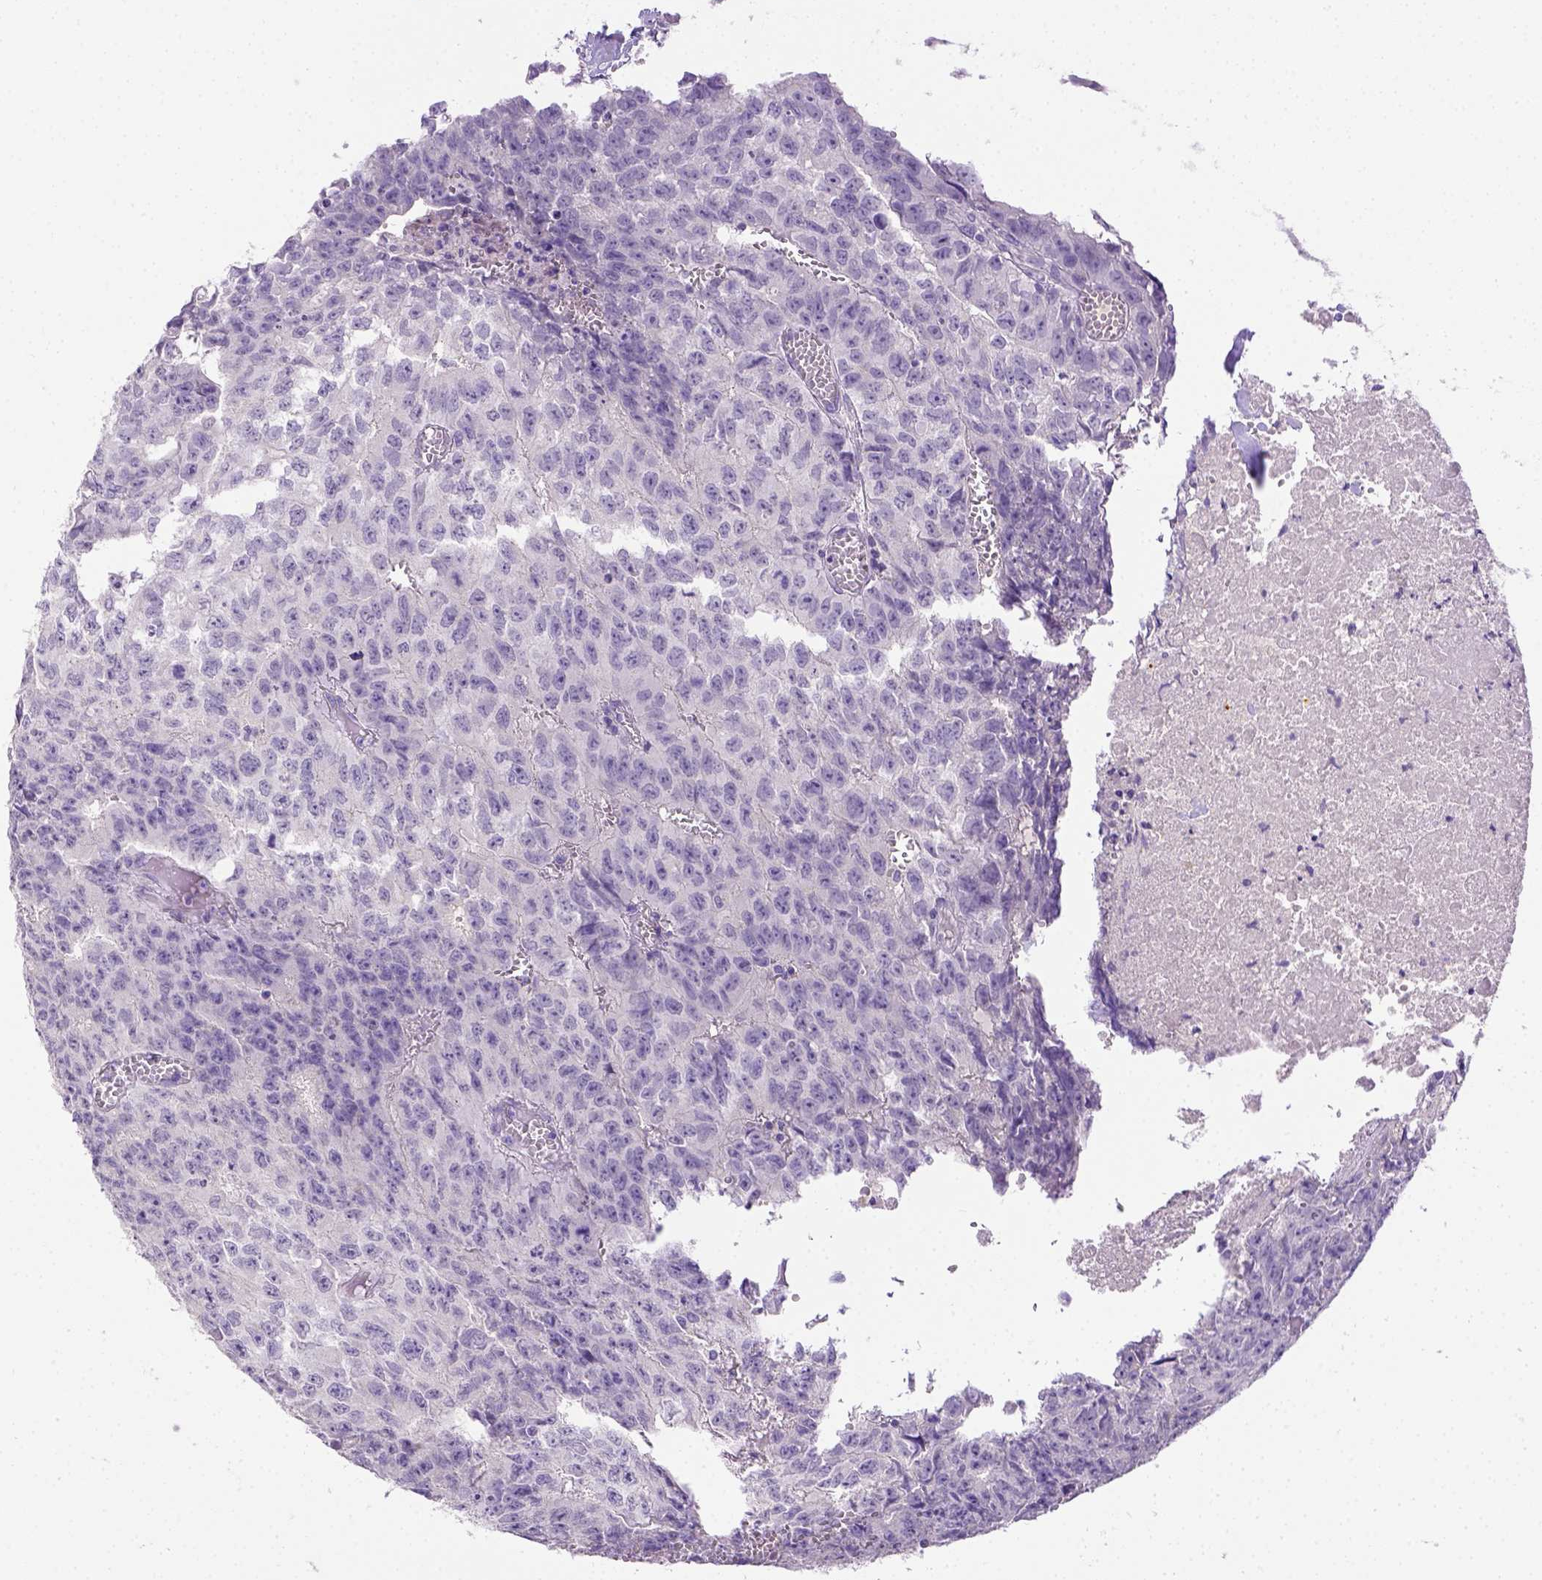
{"staining": {"intensity": "negative", "quantity": "none", "location": "none"}, "tissue": "testis cancer", "cell_type": "Tumor cells", "image_type": "cancer", "snomed": [{"axis": "morphology", "description": "Carcinoma, Embryonal, NOS"}, {"axis": "morphology", "description": "Teratoma, malignant, NOS"}, {"axis": "topography", "description": "Testis"}], "caption": "Immunohistochemistry histopathology image of testis cancer stained for a protein (brown), which demonstrates no positivity in tumor cells.", "gene": "B3GAT1", "patient": {"sex": "male", "age": 24}}